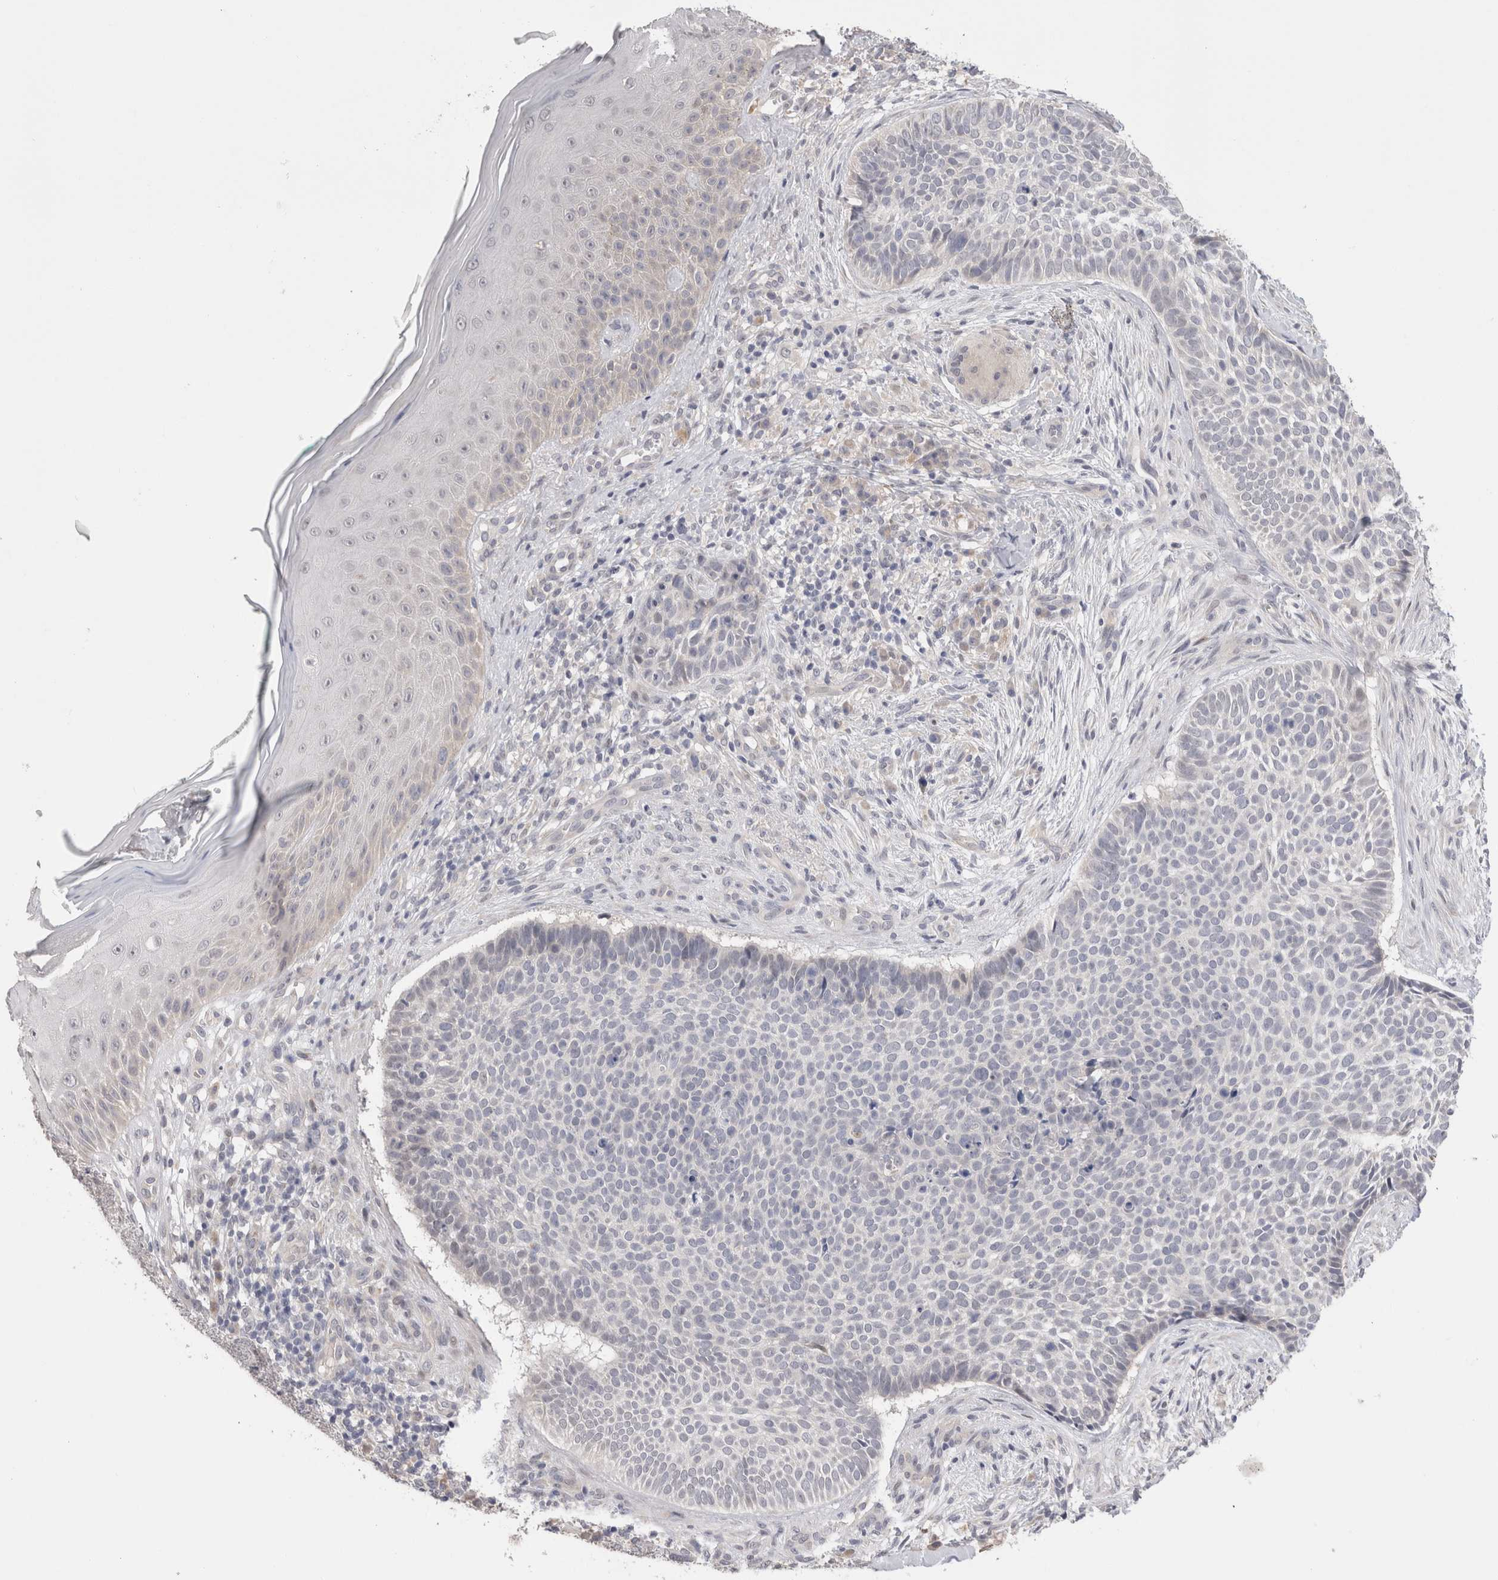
{"staining": {"intensity": "negative", "quantity": "none", "location": "none"}, "tissue": "skin cancer", "cell_type": "Tumor cells", "image_type": "cancer", "snomed": [{"axis": "morphology", "description": "Normal tissue, NOS"}, {"axis": "morphology", "description": "Basal cell carcinoma"}, {"axis": "topography", "description": "Skin"}], "caption": "Immunohistochemistry (IHC) photomicrograph of neoplastic tissue: skin cancer stained with DAB (3,3'-diaminobenzidine) shows no significant protein positivity in tumor cells. Nuclei are stained in blue.", "gene": "CRYBG1", "patient": {"sex": "male", "age": 67}}